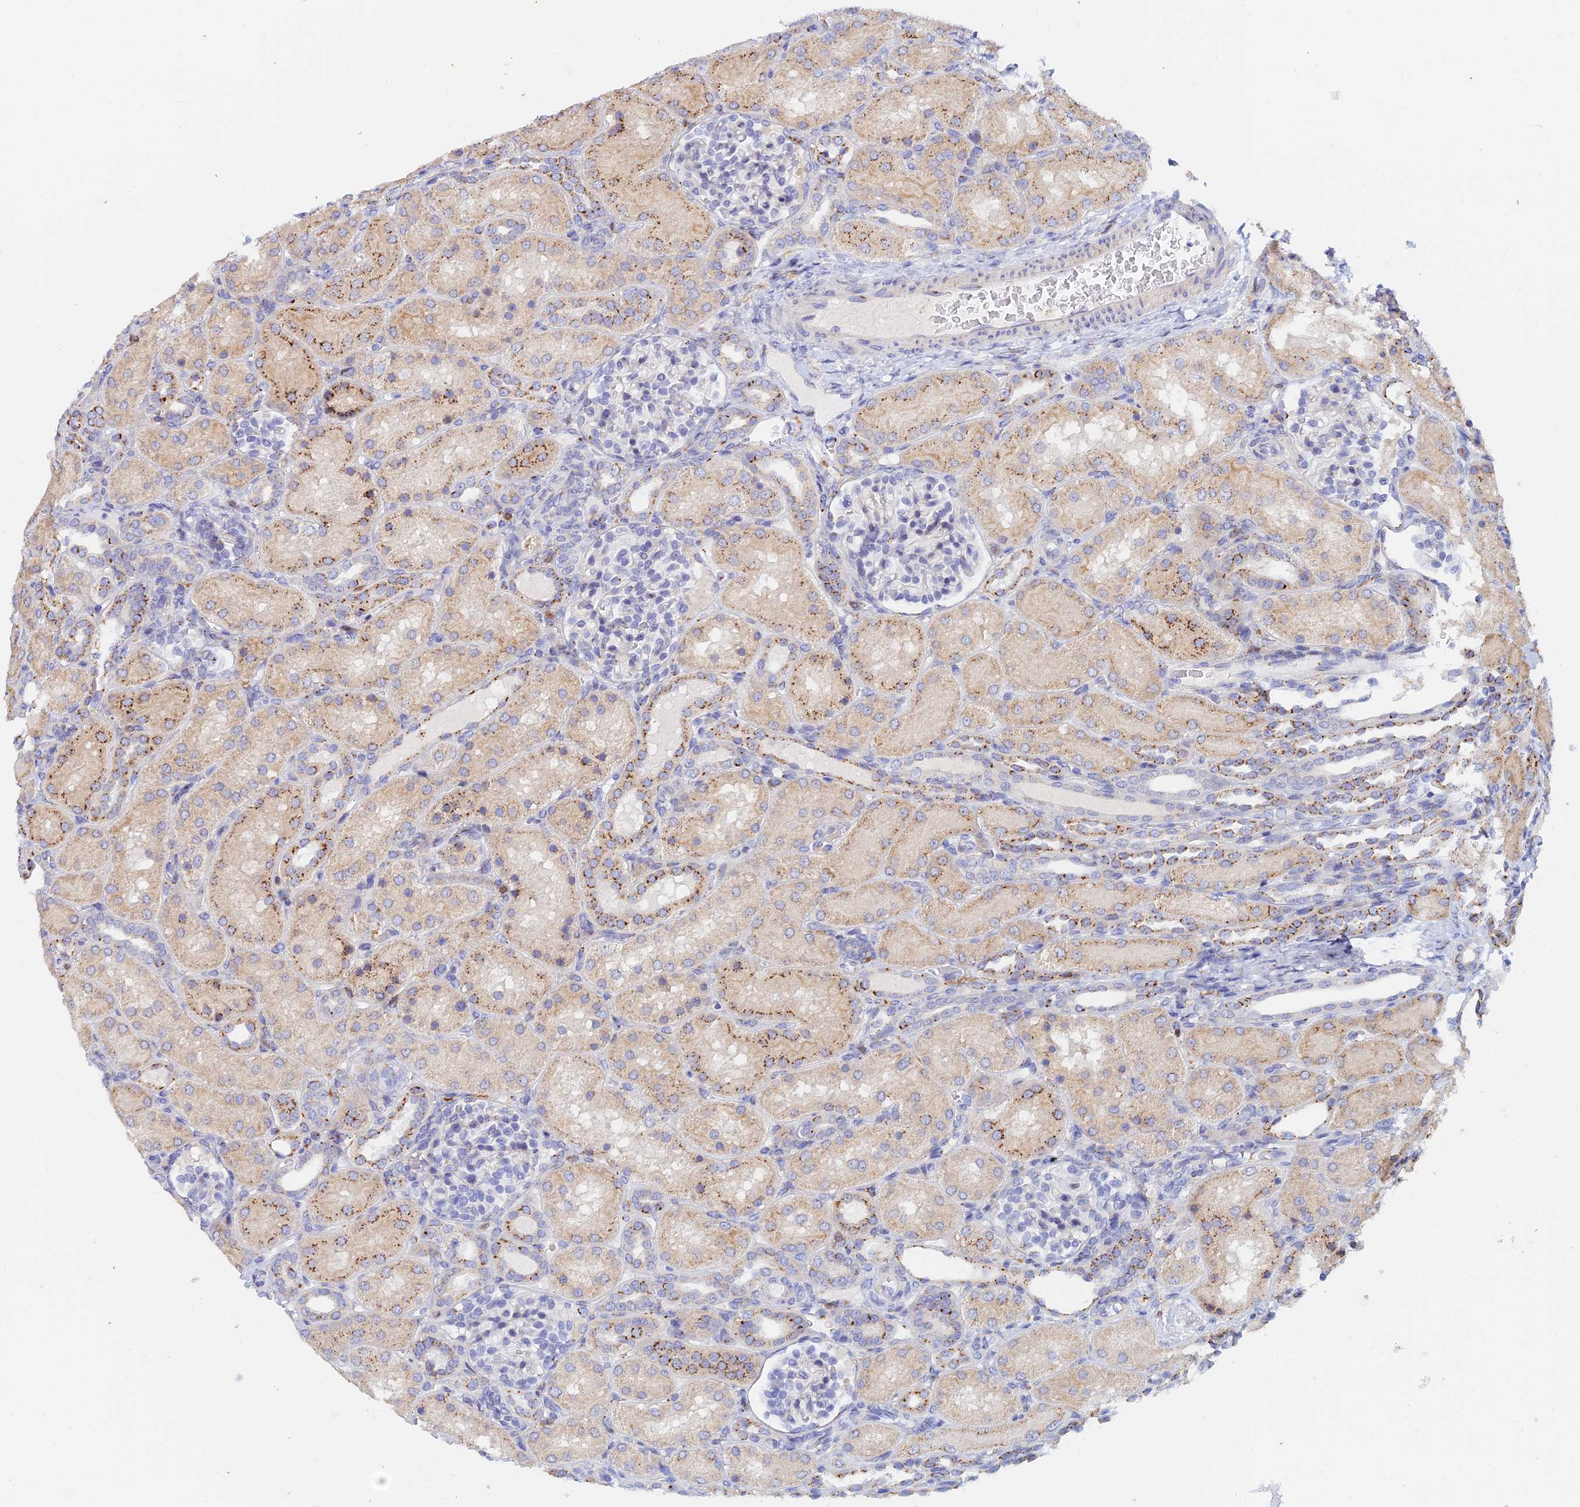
{"staining": {"intensity": "negative", "quantity": "none", "location": "none"}, "tissue": "kidney", "cell_type": "Cells in glomeruli", "image_type": "normal", "snomed": [{"axis": "morphology", "description": "Normal tissue, NOS"}, {"axis": "topography", "description": "Kidney"}], "caption": "Kidney stained for a protein using immunohistochemistry (IHC) reveals no expression cells in glomeruli.", "gene": "SLC24A3", "patient": {"sex": "male", "age": 1}}